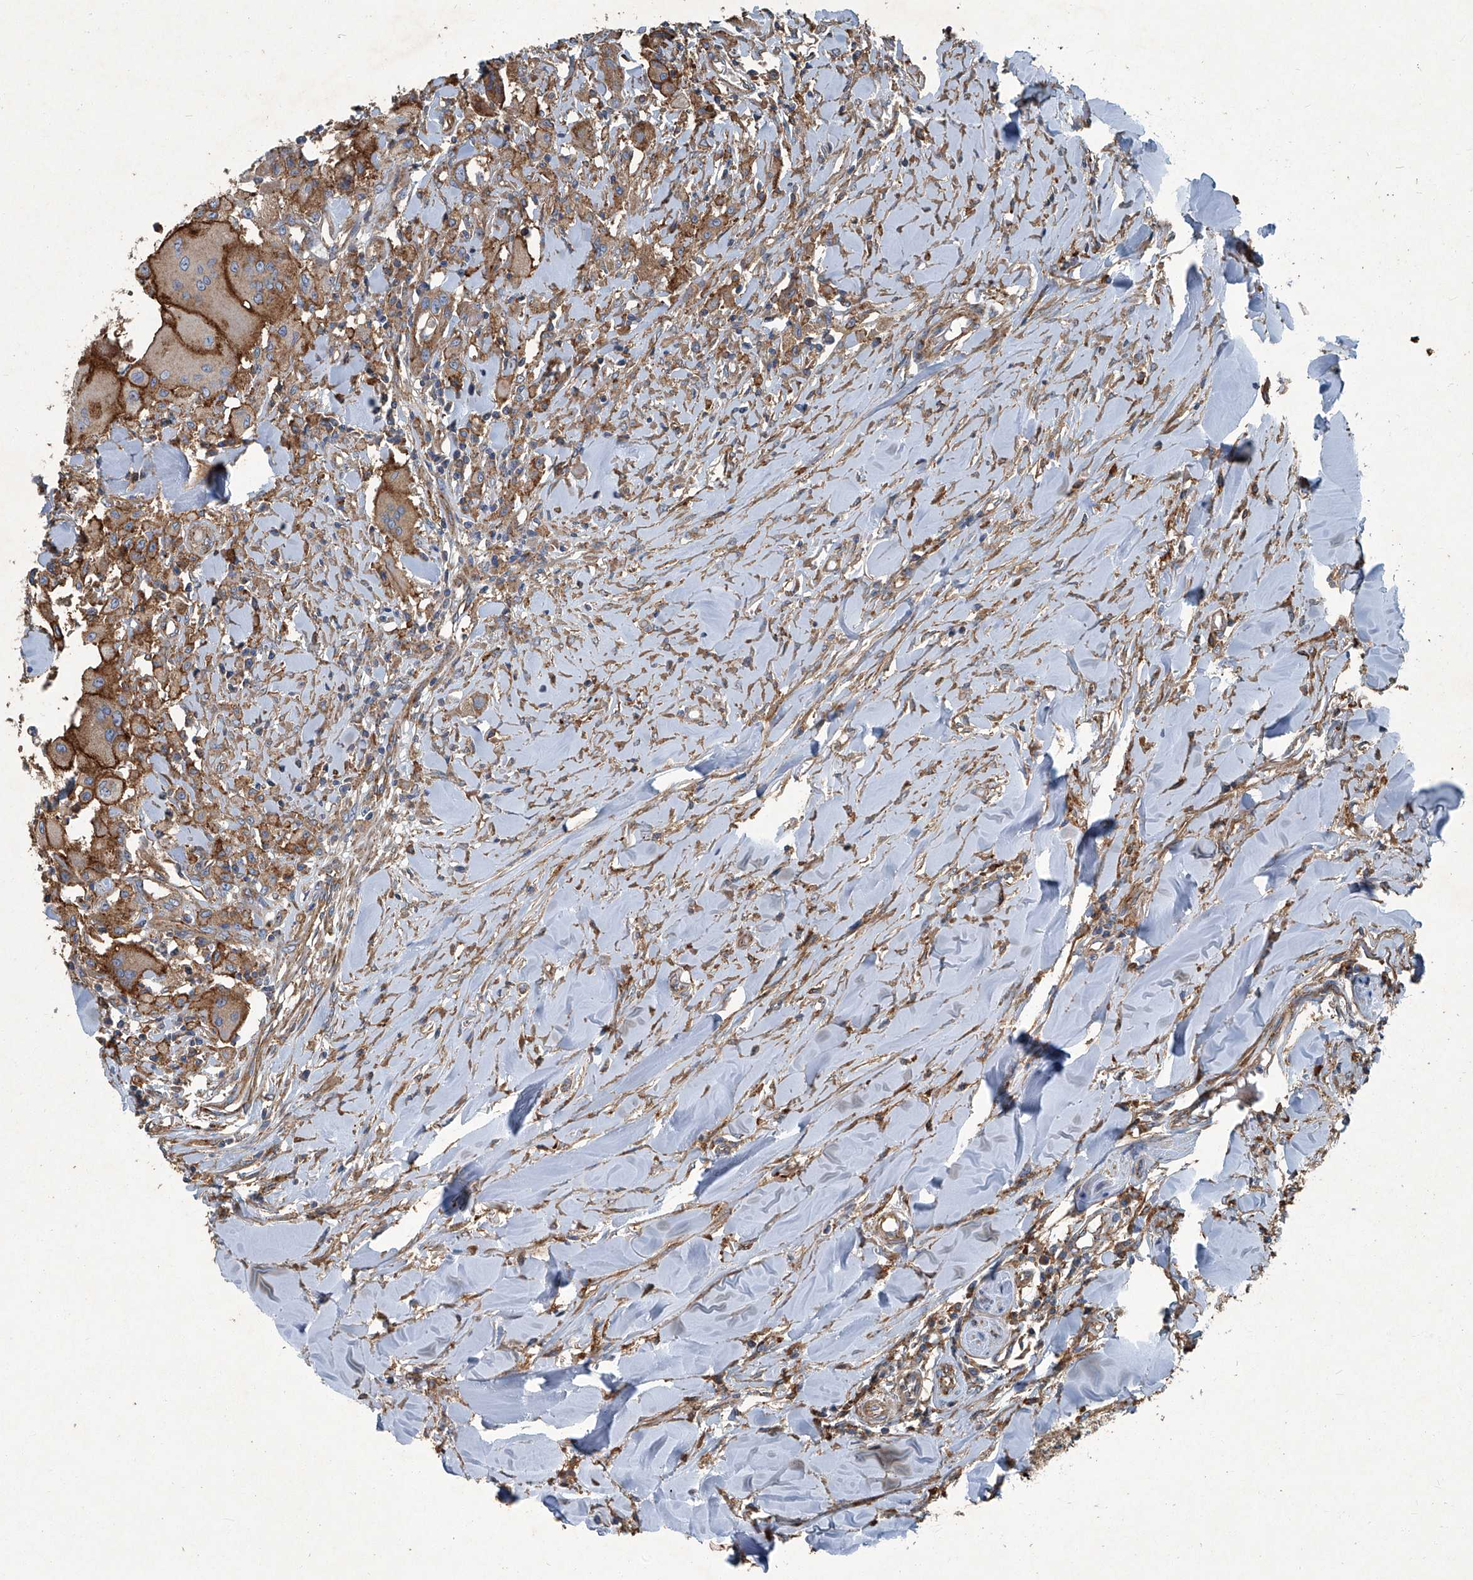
{"staining": {"intensity": "moderate", "quantity": ">75%", "location": "cytoplasmic/membranous"}, "tissue": "head and neck cancer", "cell_type": "Tumor cells", "image_type": "cancer", "snomed": [{"axis": "morphology", "description": "Normal tissue, NOS"}, {"axis": "morphology", "description": "Squamous cell carcinoma, NOS"}, {"axis": "topography", "description": "Skeletal muscle"}, {"axis": "topography", "description": "Head-Neck"}], "caption": "Immunohistochemical staining of head and neck cancer shows moderate cytoplasmic/membranous protein staining in approximately >75% of tumor cells. (DAB (3,3'-diaminobenzidine) IHC, brown staining for protein, blue staining for nuclei).", "gene": "PIGH", "patient": {"sex": "male", "age": 51}}